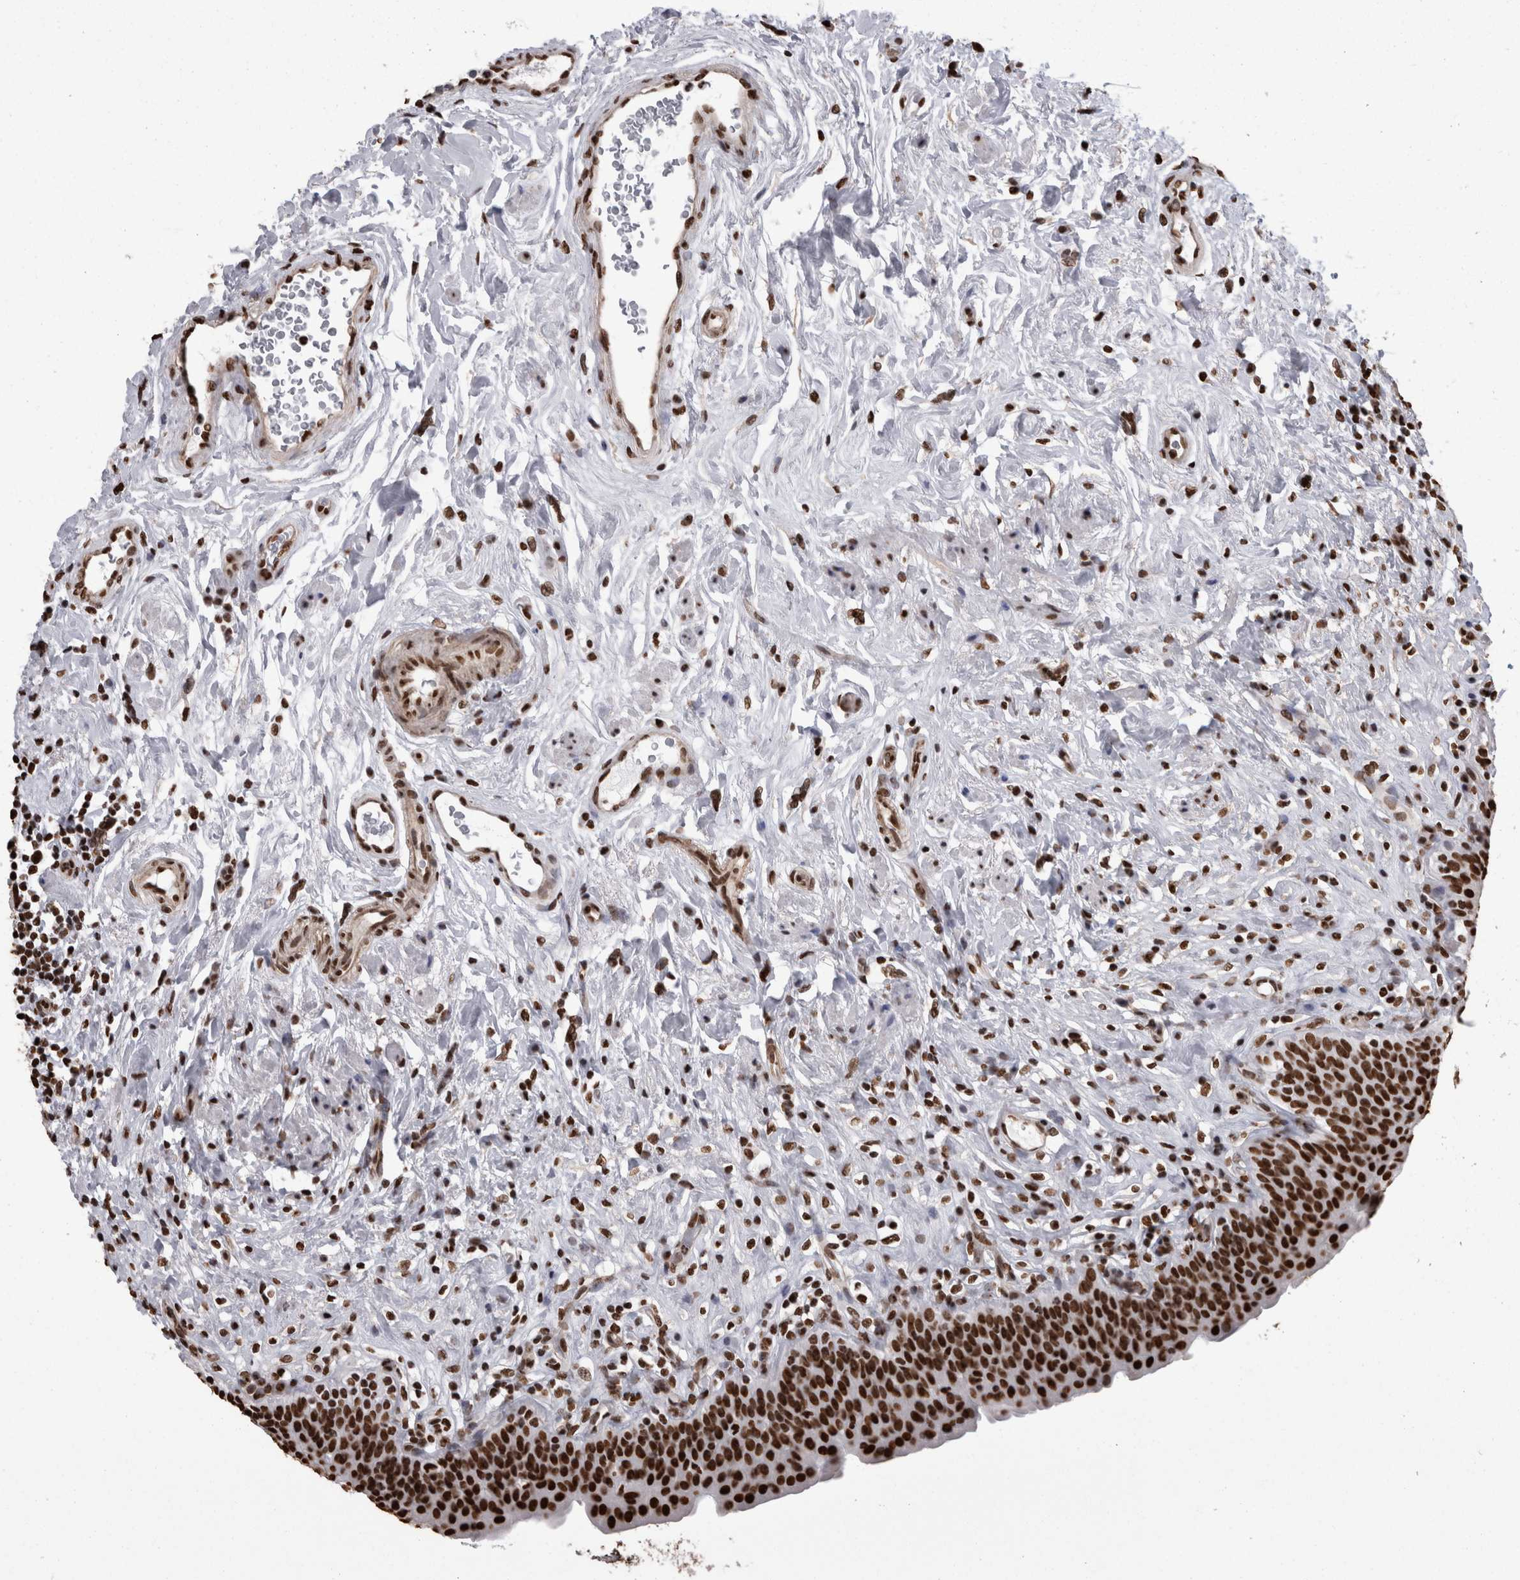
{"staining": {"intensity": "strong", "quantity": ">75%", "location": "nuclear"}, "tissue": "urinary bladder", "cell_type": "Urothelial cells", "image_type": "normal", "snomed": [{"axis": "morphology", "description": "Normal tissue, NOS"}, {"axis": "topography", "description": "Urinary bladder"}], "caption": "Normal urinary bladder was stained to show a protein in brown. There is high levels of strong nuclear positivity in approximately >75% of urothelial cells. (DAB IHC with brightfield microscopy, high magnification).", "gene": "HNRNPM", "patient": {"sex": "male", "age": 83}}